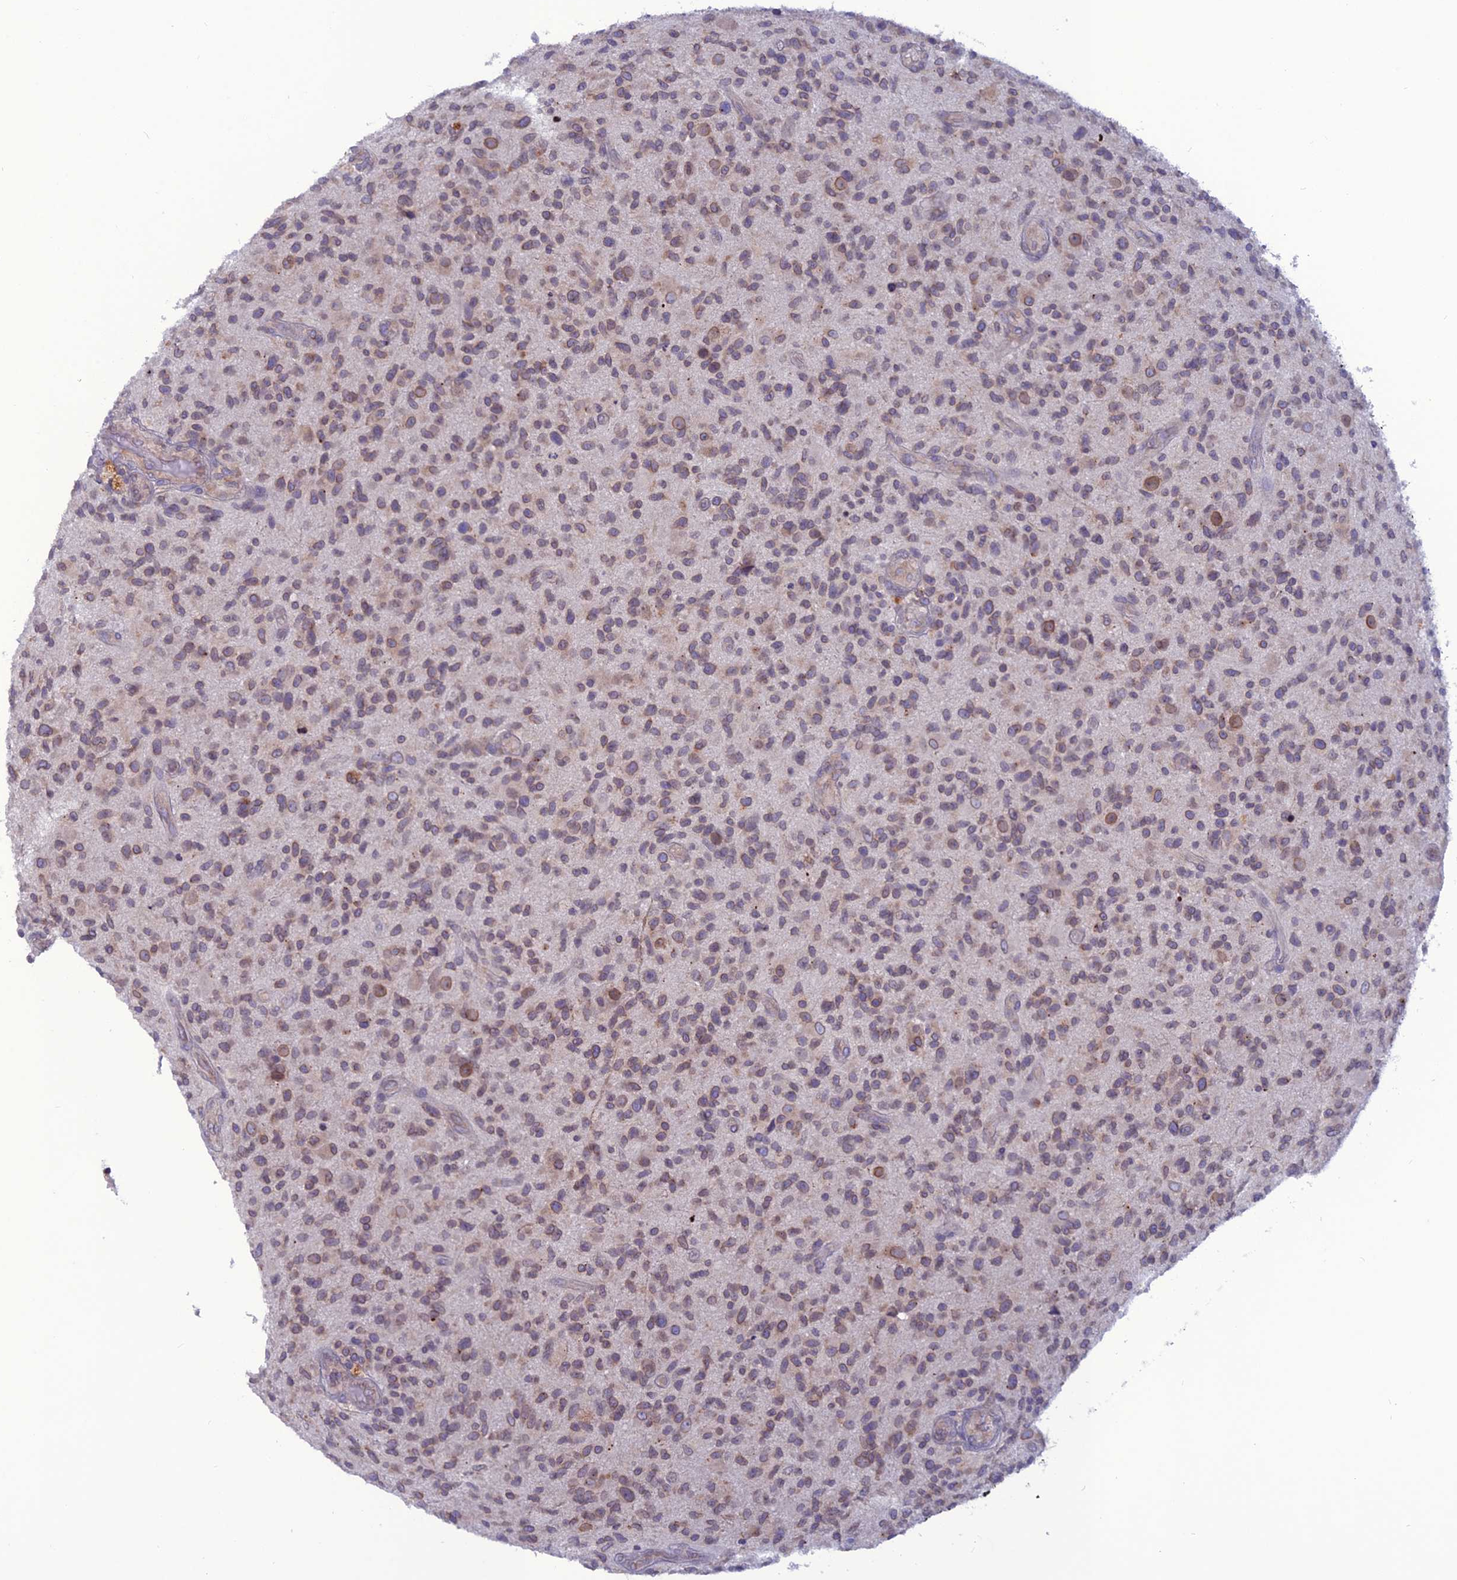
{"staining": {"intensity": "moderate", "quantity": "25%-75%", "location": "cytoplasmic/membranous,nuclear"}, "tissue": "glioma", "cell_type": "Tumor cells", "image_type": "cancer", "snomed": [{"axis": "morphology", "description": "Glioma, malignant, High grade"}, {"axis": "topography", "description": "Brain"}], "caption": "DAB (3,3'-diaminobenzidine) immunohistochemical staining of human glioma displays moderate cytoplasmic/membranous and nuclear protein expression in approximately 25%-75% of tumor cells.", "gene": "WDR46", "patient": {"sex": "male", "age": 47}}